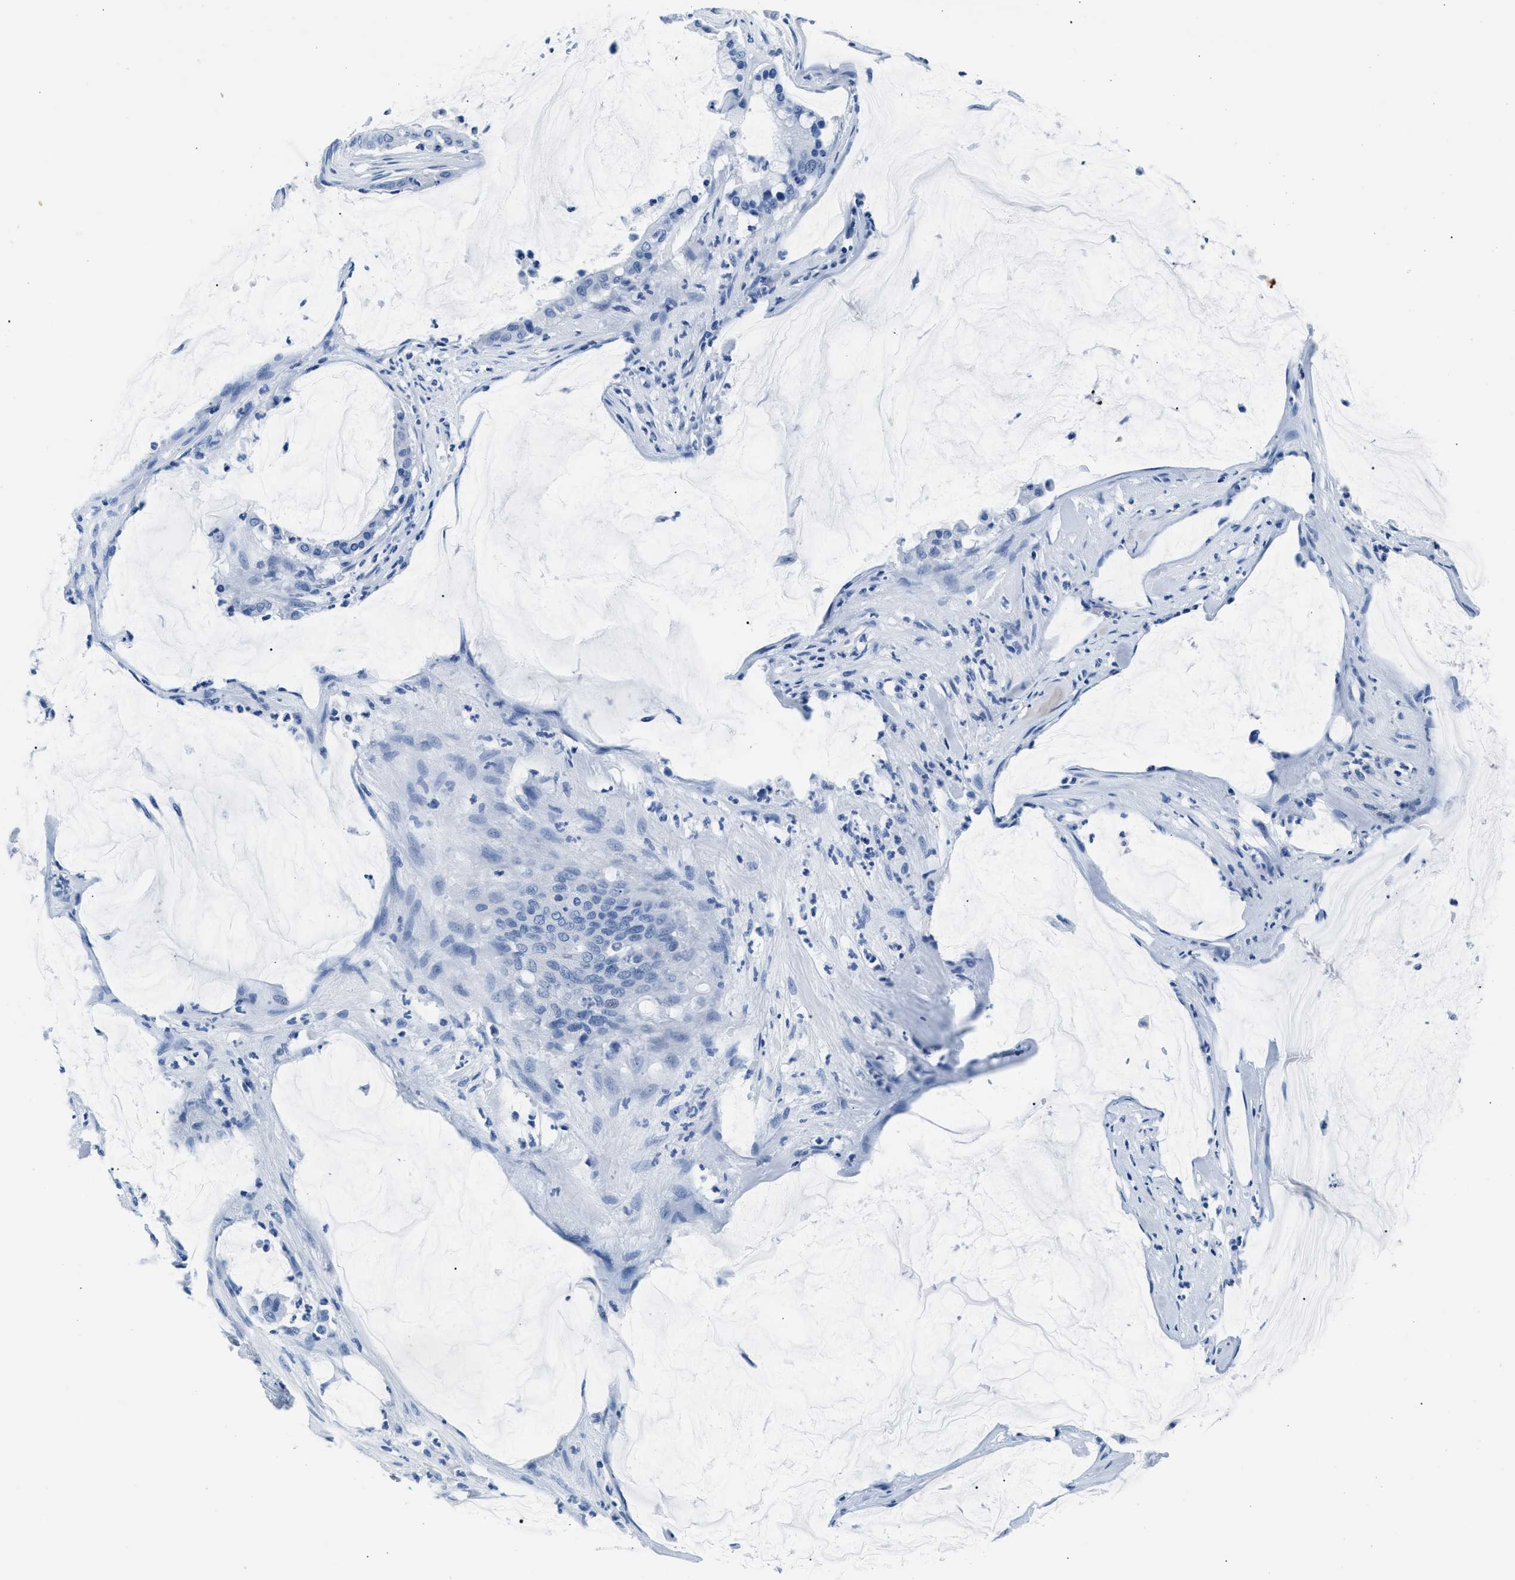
{"staining": {"intensity": "negative", "quantity": "none", "location": "none"}, "tissue": "pancreatic cancer", "cell_type": "Tumor cells", "image_type": "cancer", "snomed": [{"axis": "morphology", "description": "Adenocarcinoma, NOS"}, {"axis": "topography", "description": "Pancreas"}], "caption": "Tumor cells show no significant staining in pancreatic cancer. Brightfield microscopy of IHC stained with DAB (3,3'-diaminobenzidine) (brown) and hematoxylin (blue), captured at high magnification.", "gene": "CPS1", "patient": {"sex": "male", "age": 41}}